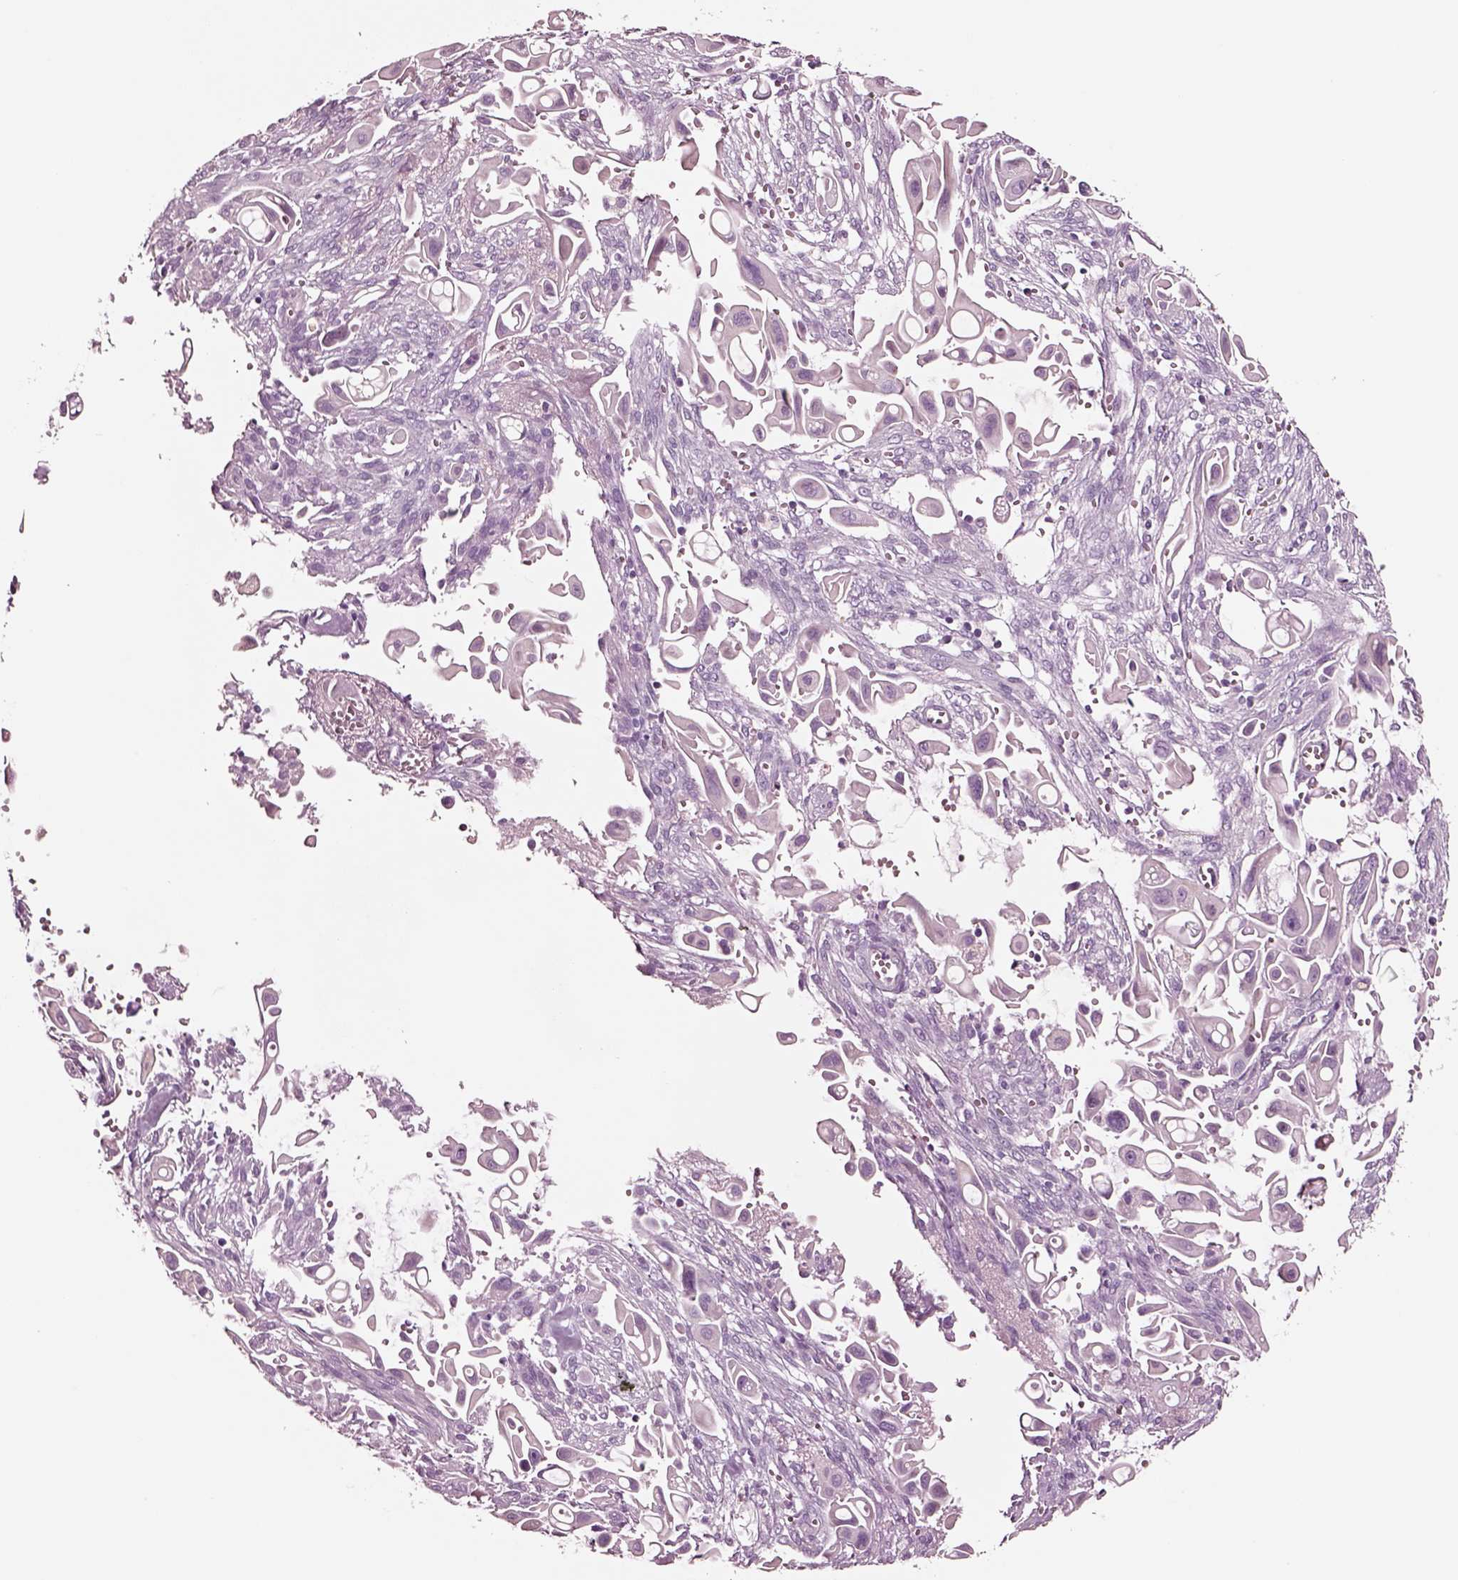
{"staining": {"intensity": "negative", "quantity": "none", "location": "none"}, "tissue": "pancreatic cancer", "cell_type": "Tumor cells", "image_type": "cancer", "snomed": [{"axis": "morphology", "description": "Adenocarcinoma, NOS"}, {"axis": "topography", "description": "Pancreas"}], "caption": "The image exhibits no significant expression in tumor cells of pancreatic adenocarcinoma.", "gene": "NMRK2", "patient": {"sex": "male", "age": 50}}